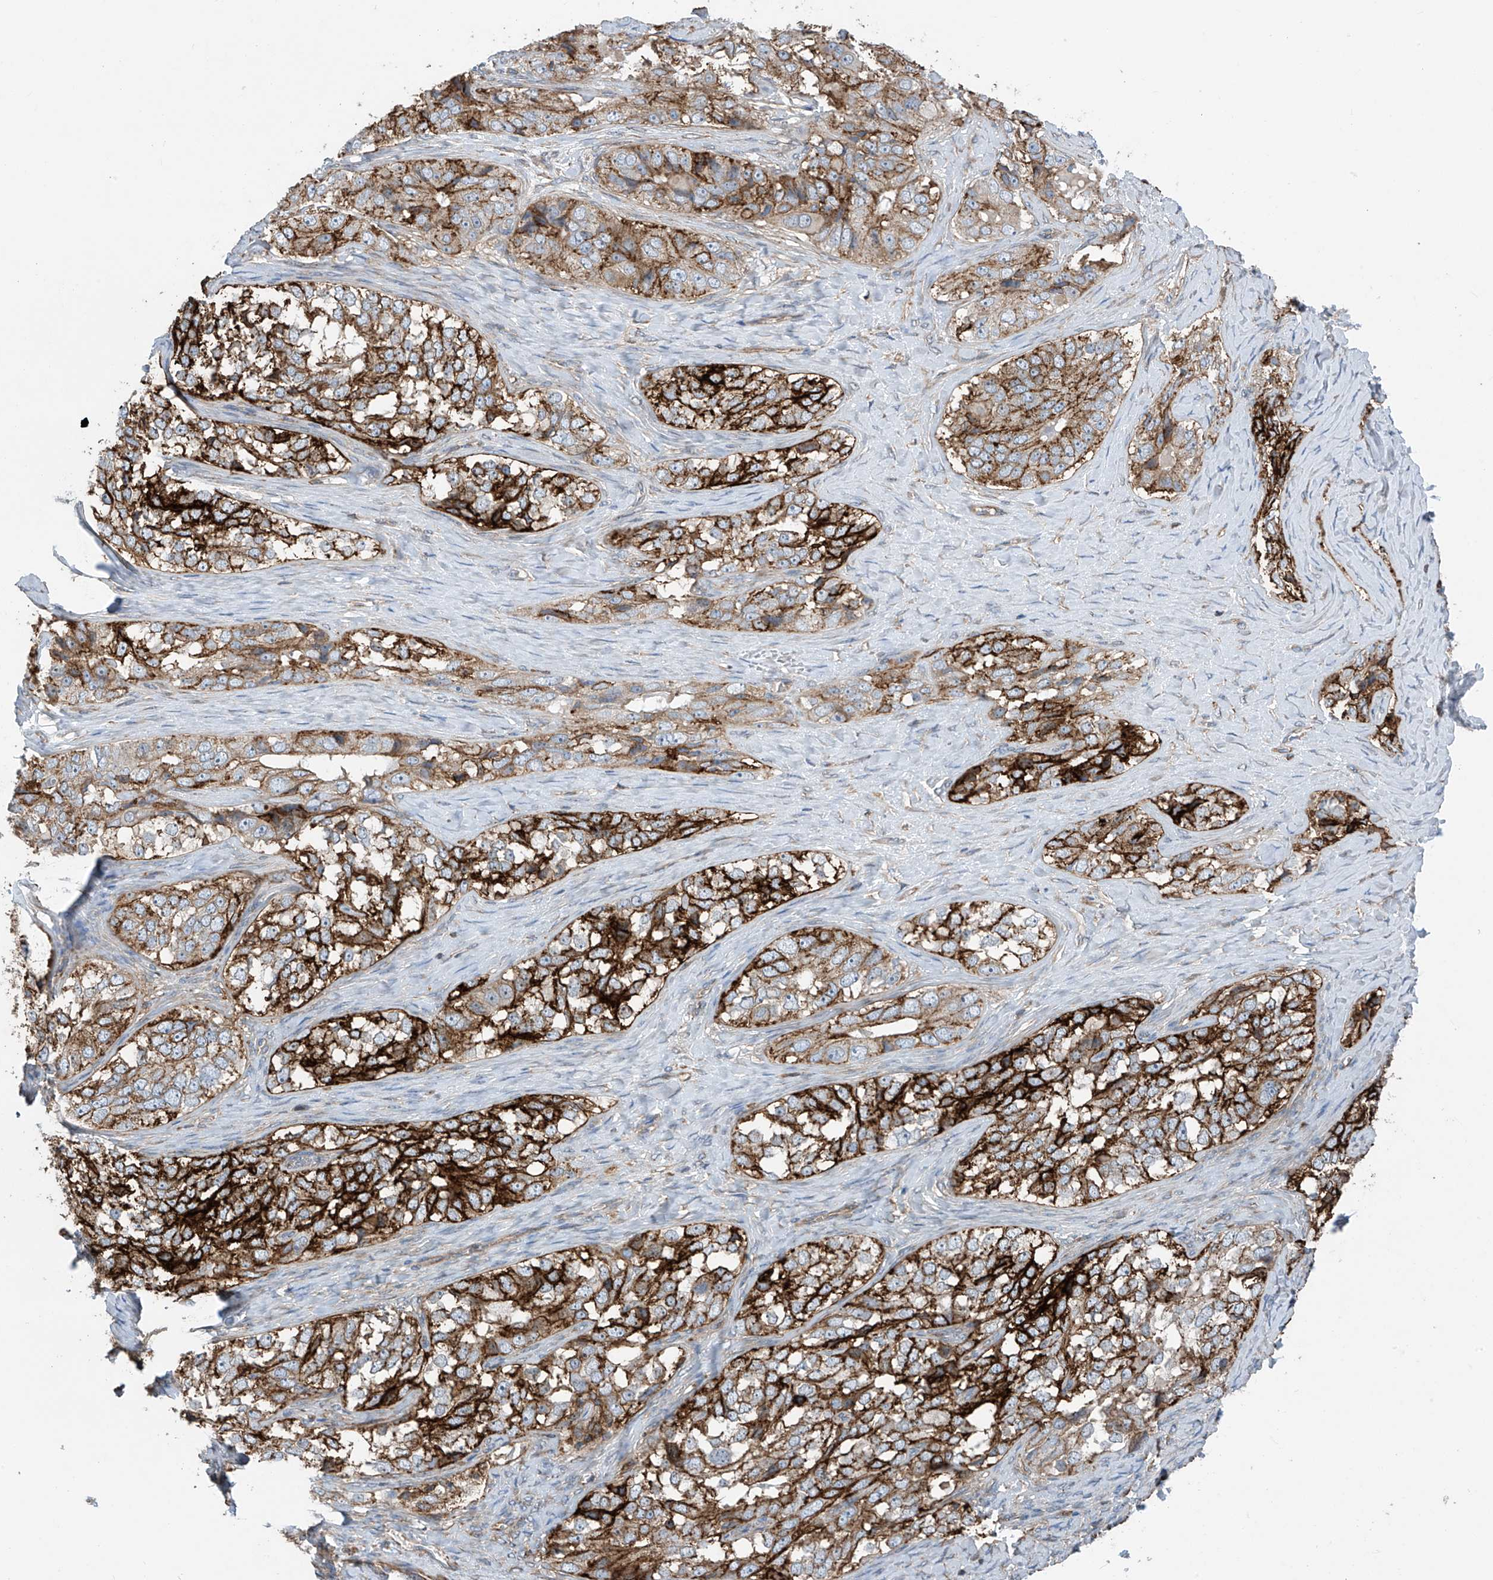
{"staining": {"intensity": "strong", "quantity": ">75%", "location": "cytoplasmic/membranous"}, "tissue": "ovarian cancer", "cell_type": "Tumor cells", "image_type": "cancer", "snomed": [{"axis": "morphology", "description": "Carcinoma, endometroid"}, {"axis": "topography", "description": "Ovary"}], "caption": "This histopathology image reveals immunohistochemistry (IHC) staining of ovarian endometroid carcinoma, with high strong cytoplasmic/membranous expression in about >75% of tumor cells.", "gene": "SLC1A5", "patient": {"sex": "female", "age": 51}}